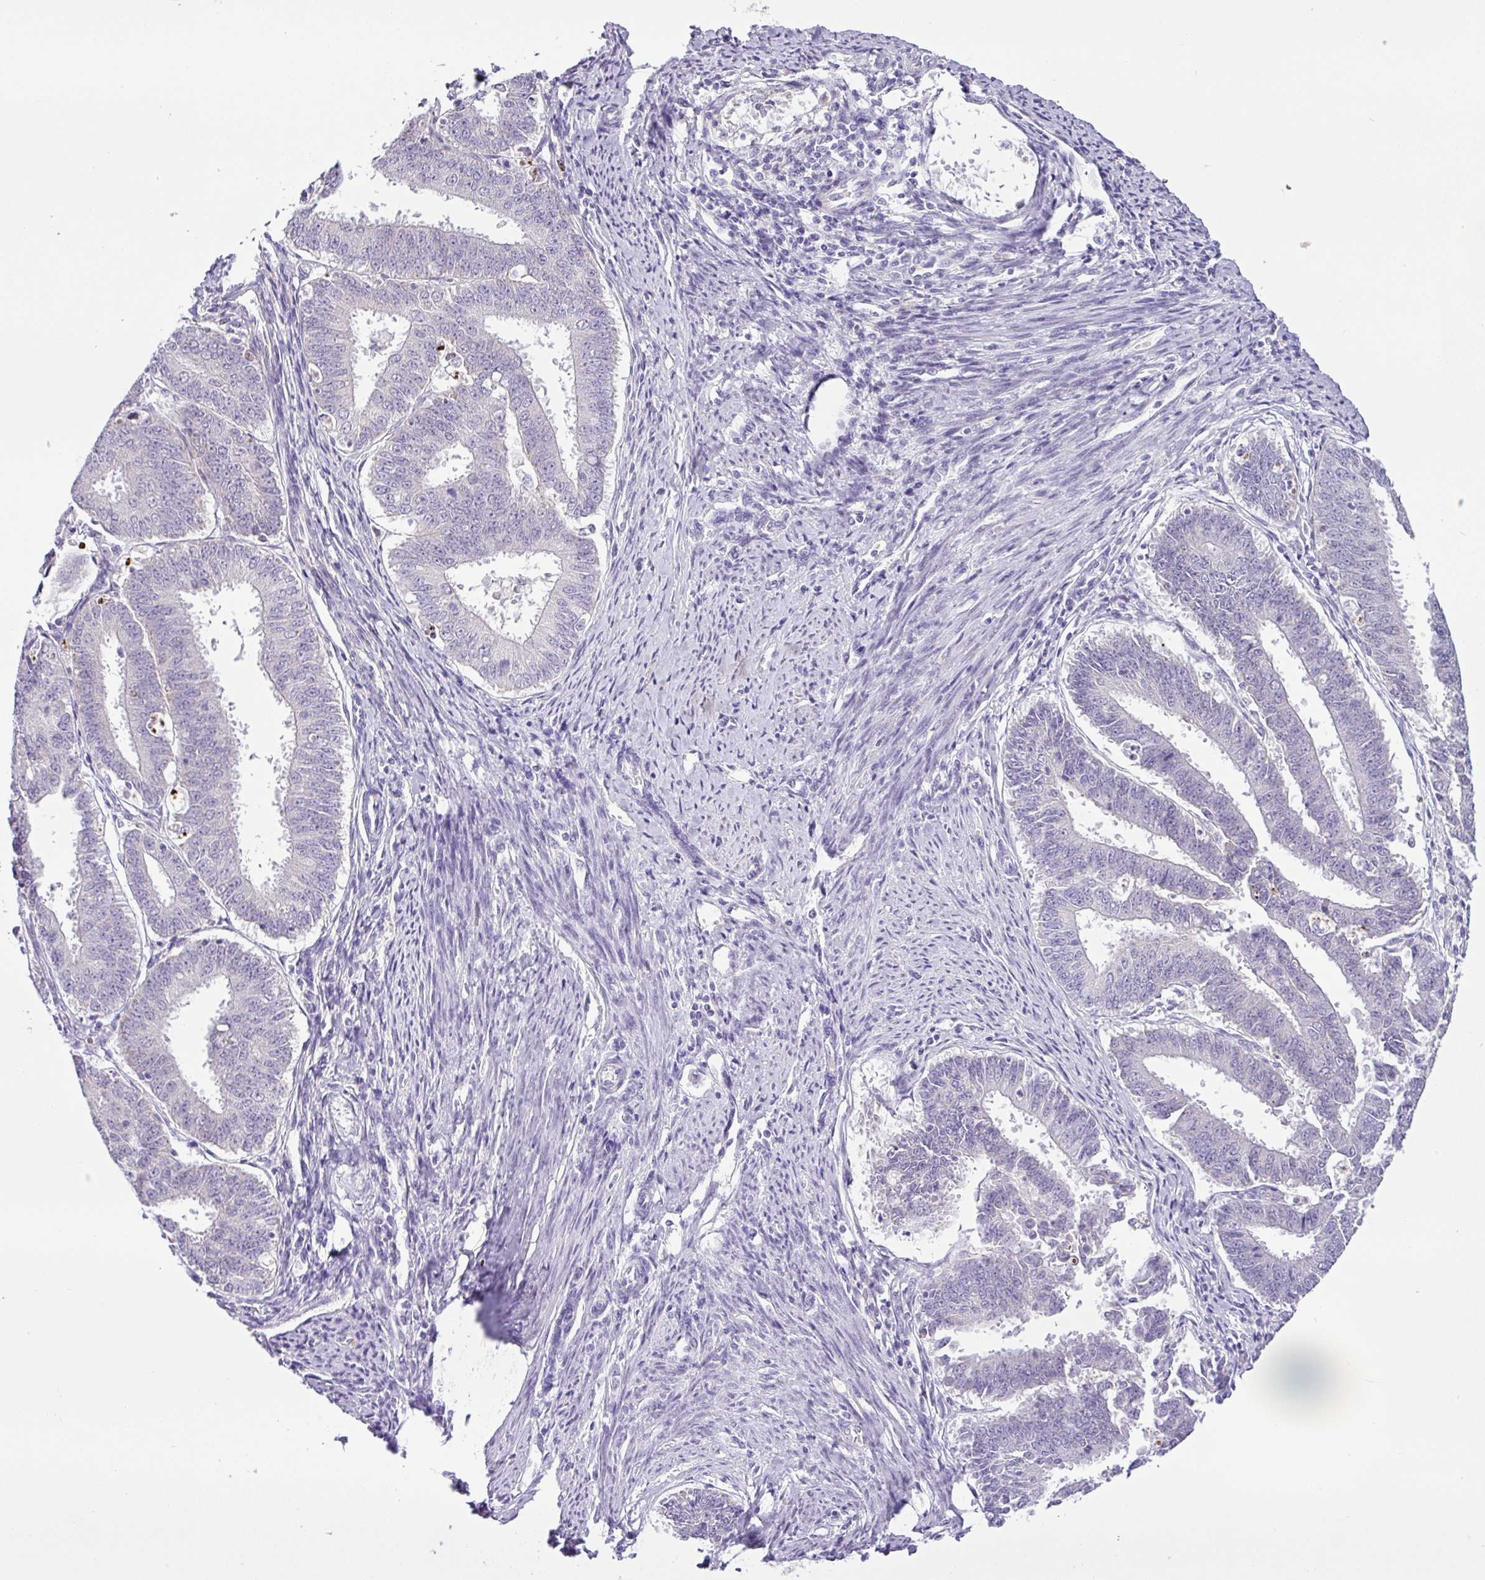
{"staining": {"intensity": "negative", "quantity": "none", "location": "none"}, "tissue": "endometrial cancer", "cell_type": "Tumor cells", "image_type": "cancer", "snomed": [{"axis": "morphology", "description": "Adenocarcinoma, NOS"}, {"axis": "topography", "description": "Endometrium"}], "caption": "IHC histopathology image of human endometrial cancer stained for a protein (brown), which reveals no positivity in tumor cells. (DAB immunohistochemistry visualized using brightfield microscopy, high magnification).", "gene": "HMCN2", "patient": {"sex": "female", "age": 73}}